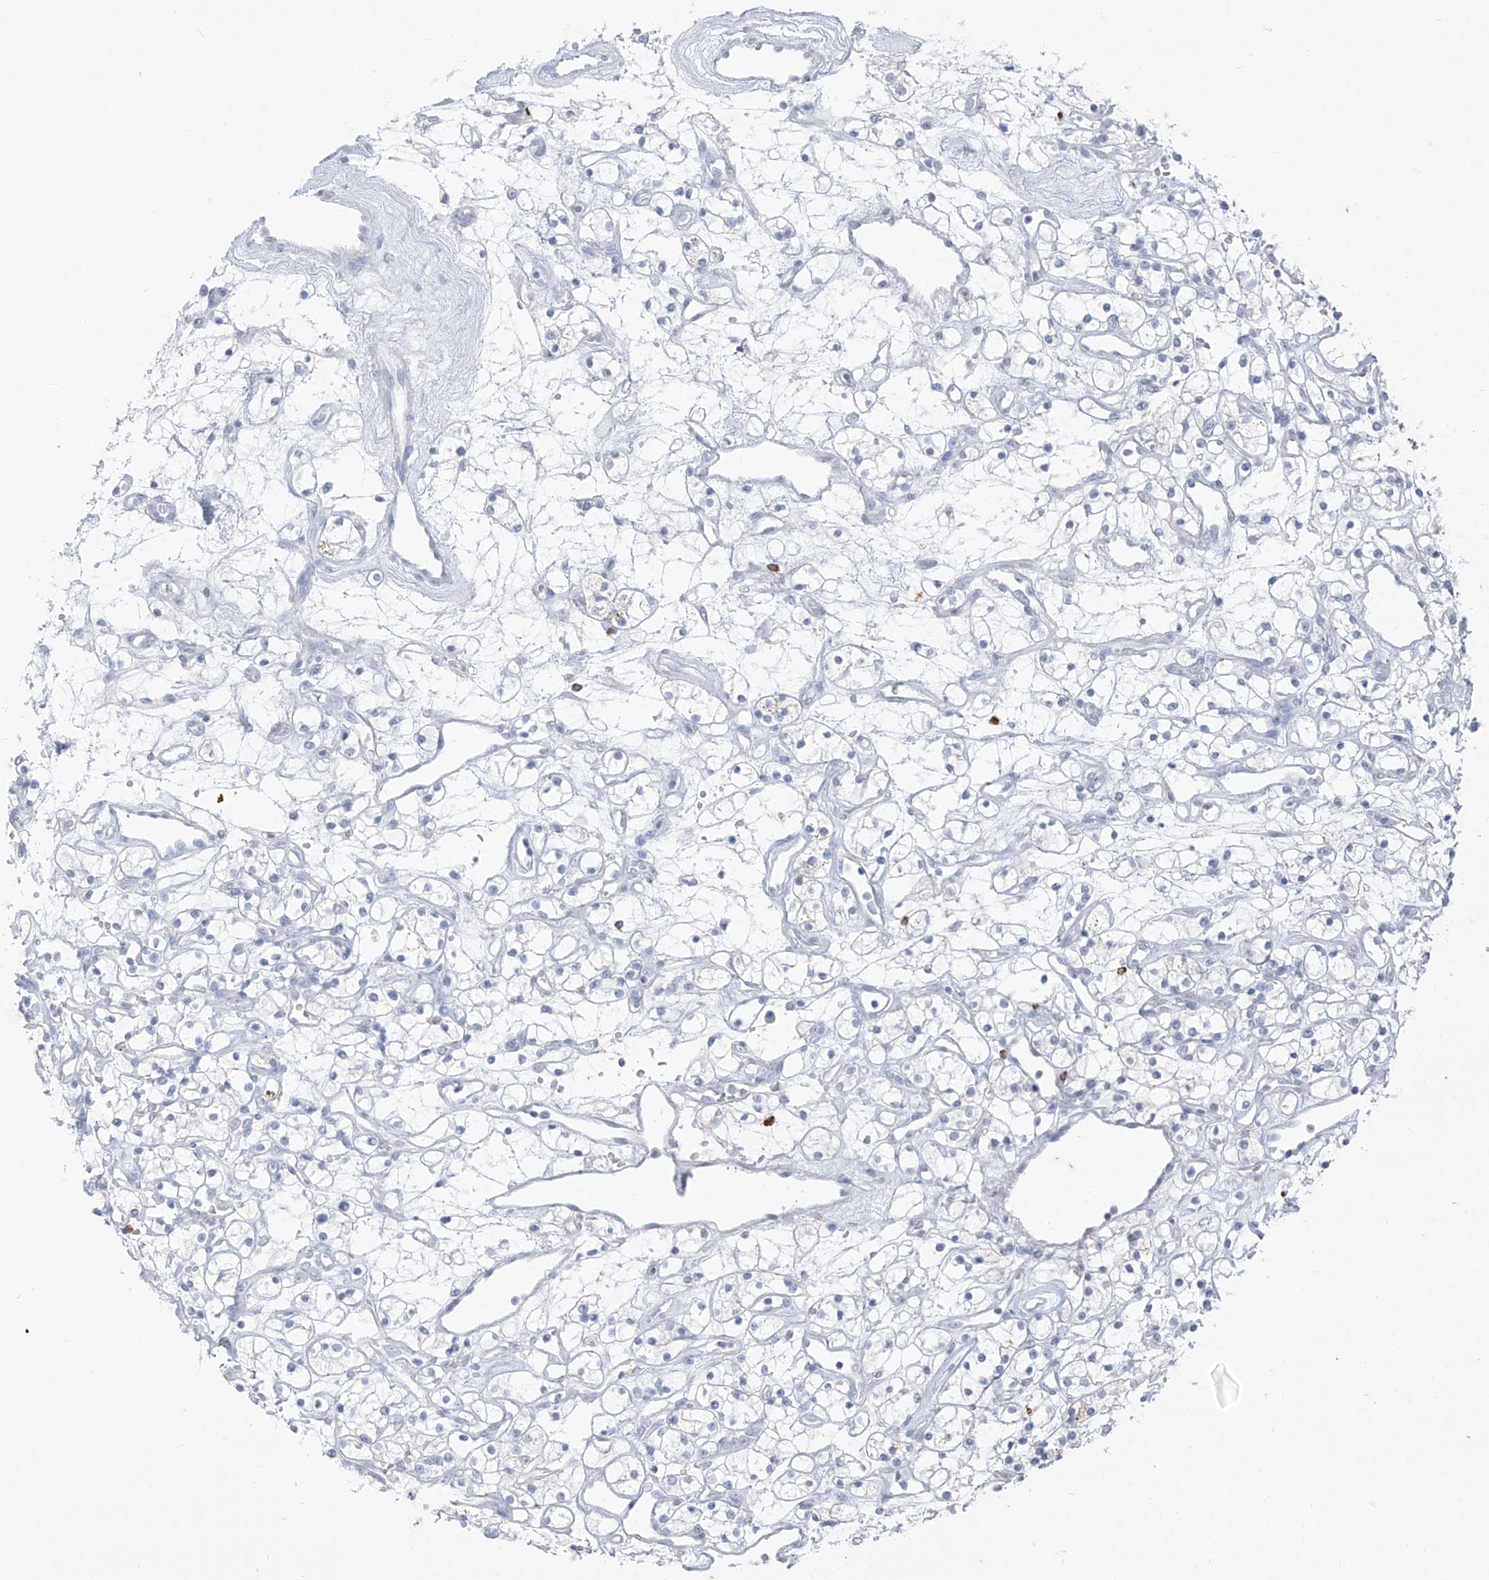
{"staining": {"intensity": "negative", "quantity": "none", "location": "none"}, "tissue": "renal cancer", "cell_type": "Tumor cells", "image_type": "cancer", "snomed": [{"axis": "morphology", "description": "Adenocarcinoma, NOS"}, {"axis": "topography", "description": "Kidney"}], "caption": "Tumor cells show no significant staining in renal cancer. (DAB (3,3'-diaminobenzidine) immunohistochemistry (IHC), high magnification).", "gene": "CX3CR1", "patient": {"sex": "female", "age": 60}}